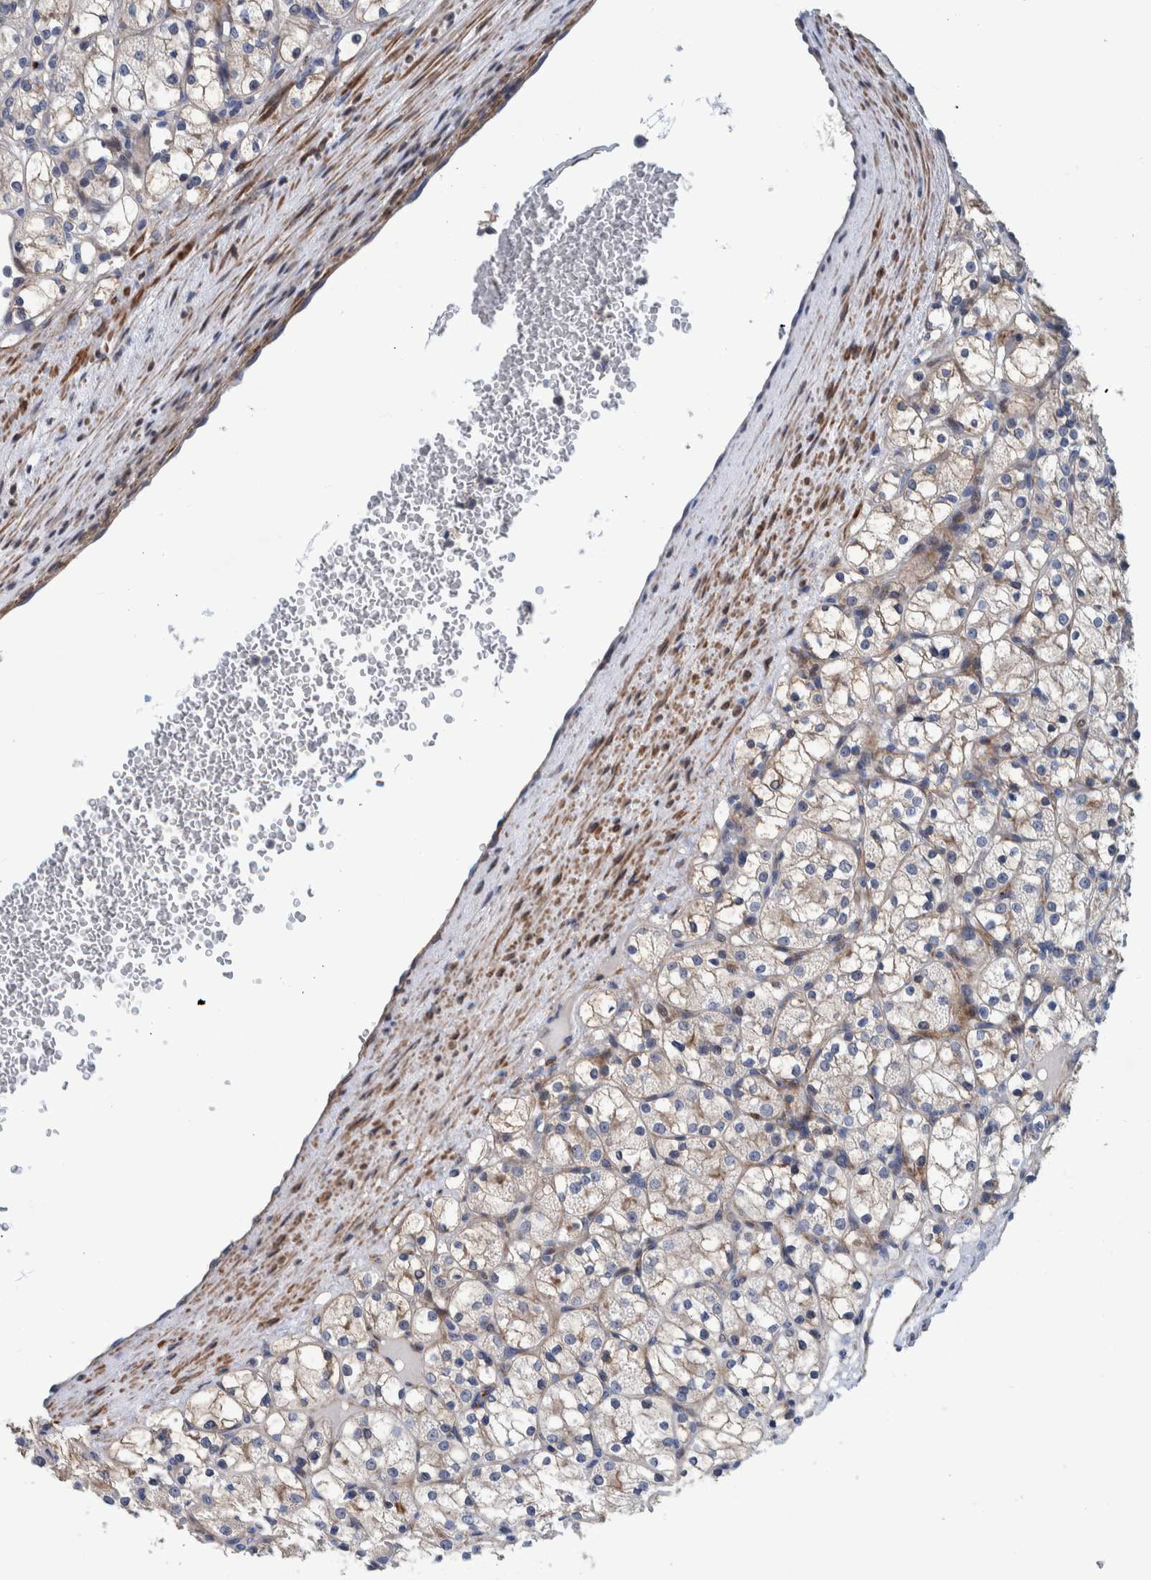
{"staining": {"intensity": "weak", "quantity": ">75%", "location": "cytoplasmic/membranous"}, "tissue": "renal cancer", "cell_type": "Tumor cells", "image_type": "cancer", "snomed": [{"axis": "morphology", "description": "Adenocarcinoma, NOS"}, {"axis": "topography", "description": "Kidney"}], "caption": "An image showing weak cytoplasmic/membranous positivity in approximately >75% of tumor cells in adenocarcinoma (renal), as visualized by brown immunohistochemical staining.", "gene": "MKS1", "patient": {"sex": "female", "age": 69}}